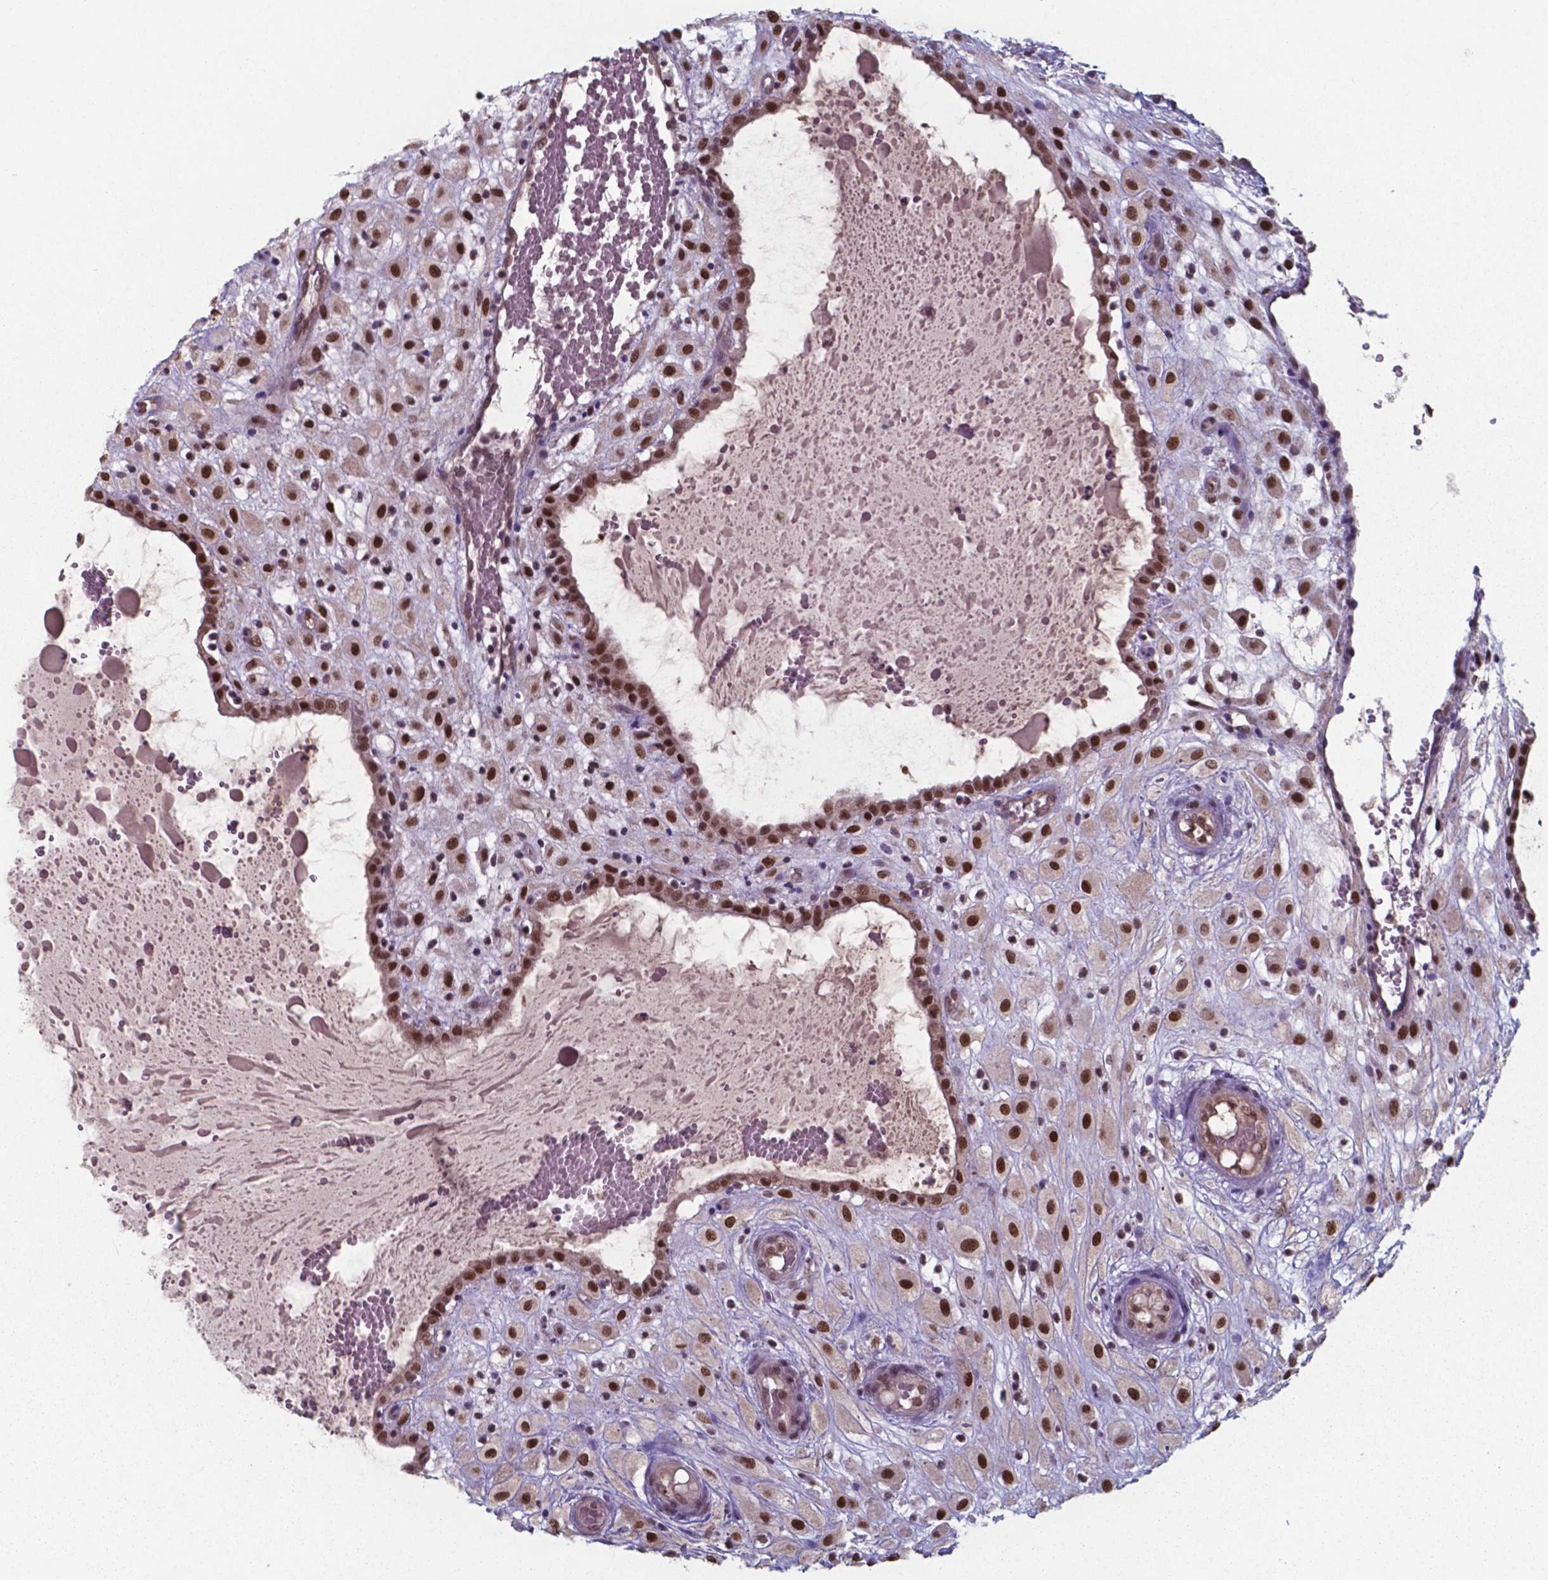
{"staining": {"intensity": "strong", "quantity": ">75%", "location": "nuclear"}, "tissue": "placenta", "cell_type": "Decidual cells", "image_type": "normal", "snomed": [{"axis": "morphology", "description": "Normal tissue, NOS"}, {"axis": "topography", "description": "Placenta"}], "caption": "IHC (DAB) staining of benign placenta exhibits strong nuclear protein staining in approximately >75% of decidual cells.", "gene": "UBA1", "patient": {"sex": "female", "age": 24}}